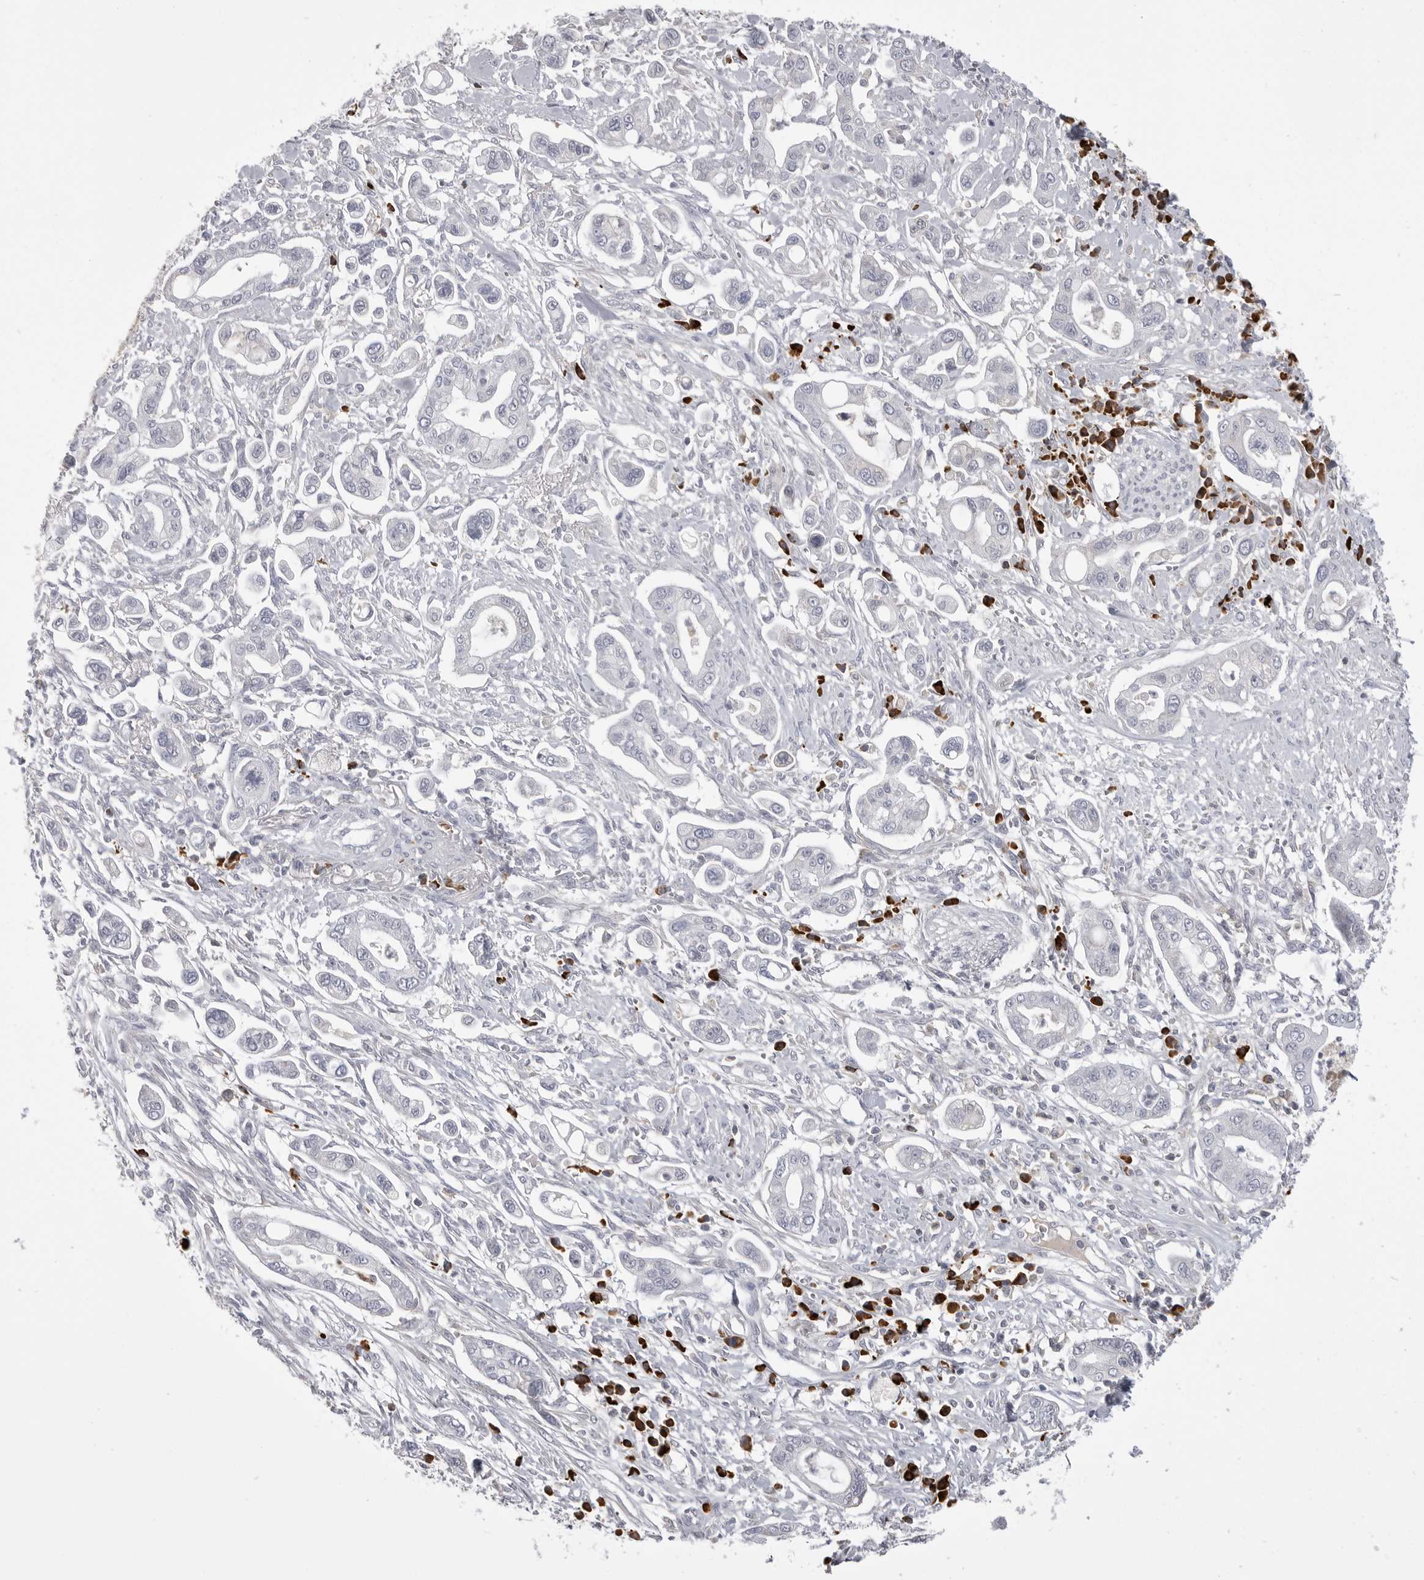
{"staining": {"intensity": "negative", "quantity": "none", "location": "none"}, "tissue": "pancreatic cancer", "cell_type": "Tumor cells", "image_type": "cancer", "snomed": [{"axis": "morphology", "description": "Adenocarcinoma, NOS"}, {"axis": "topography", "description": "Pancreas"}], "caption": "The histopathology image demonstrates no significant positivity in tumor cells of pancreatic cancer (adenocarcinoma). (Brightfield microscopy of DAB (3,3'-diaminobenzidine) IHC at high magnification).", "gene": "FKBP2", "patient": {"sex": "male", "age": 68}}